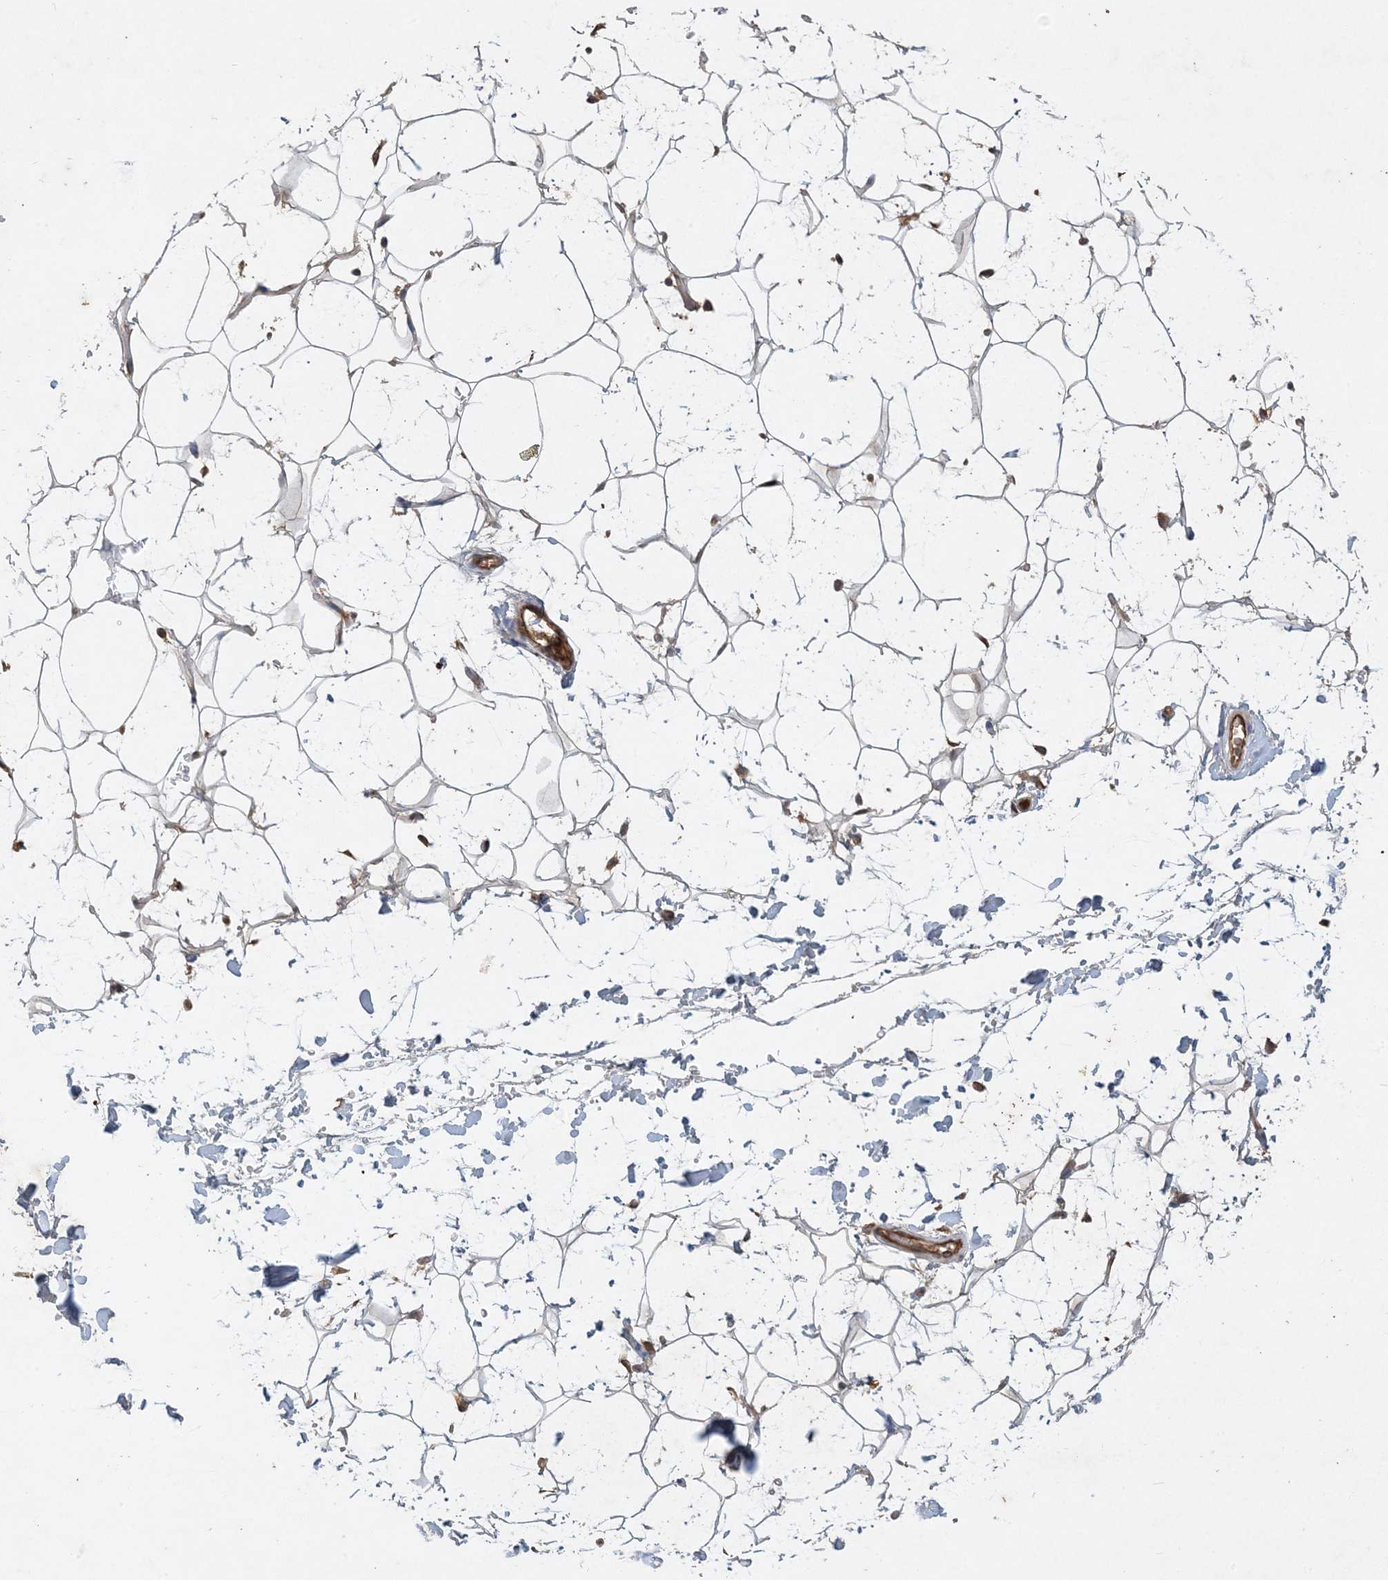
{"staining": {"intensity": "weak", "quantity": "25%-75%", "location": "cytoplasmic/membranous"}, "tissue": "adipose tissue", "cell_type": "Adipocytes", "image_type": "normal", "snomed": [{"axis": "morphology", "description": "Normal tissue, NOS"}, {"axis": "topography", "description": "Breast"}], "caption": "Immunohistochemical staining of normal adipose tissue displays weak cytoplasmic/membranous protein staining in about 25%-75% of adipocytes.", "gene": "ZCCHC4", "patient": {"sex": "female", "age": 26}}